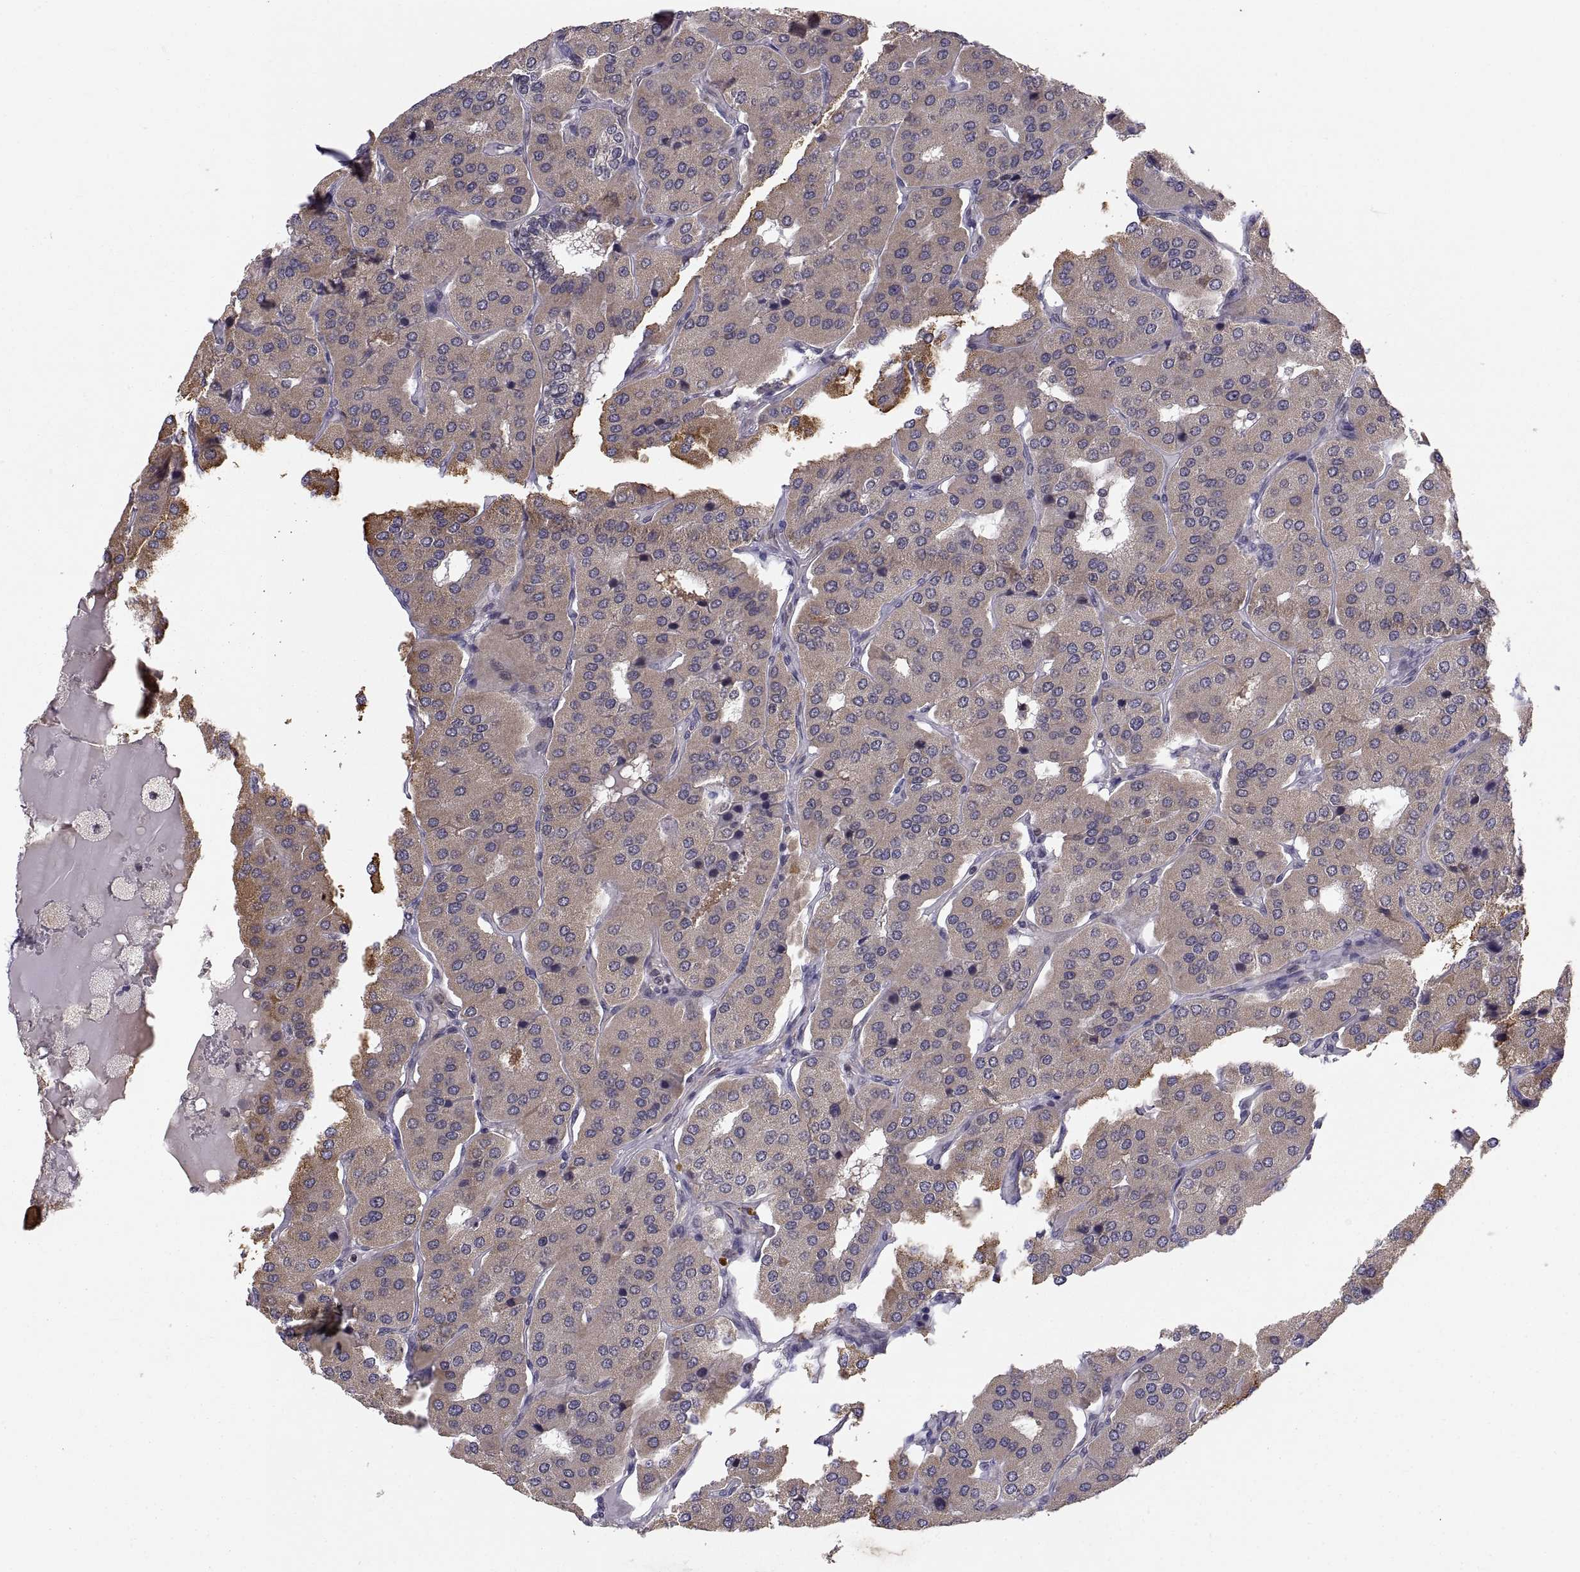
{"staining": {"intensity": "moderate", "quantity": "<25%", "location": "cytoplasmic/membranous"}, "tissue": "parathyroid gland", "cell_type": "Glandular cells", "image_type": "normal", "snomed": [{"axis": "morphology", "description": "Normal tissue, NOS"}, {"axis": "morphology", "description": "Adenoma, NOS"}, {"axis": "topography", "description": "Parathyroid gland"}], "caption": "DAB (3,3'-diaminobenzidine) immunohistochemical staining of benign human parathyroid gland displays moderate cytoplasmic/membranous protein staining in approximately <25% of glandular cells. The staining was performed using DAB, with brown indicating positive protein expression. Nuclei are stained blue with hematoxylin.", "gene": "ABL2", "patient": {"sex": "female", "age": 86}}